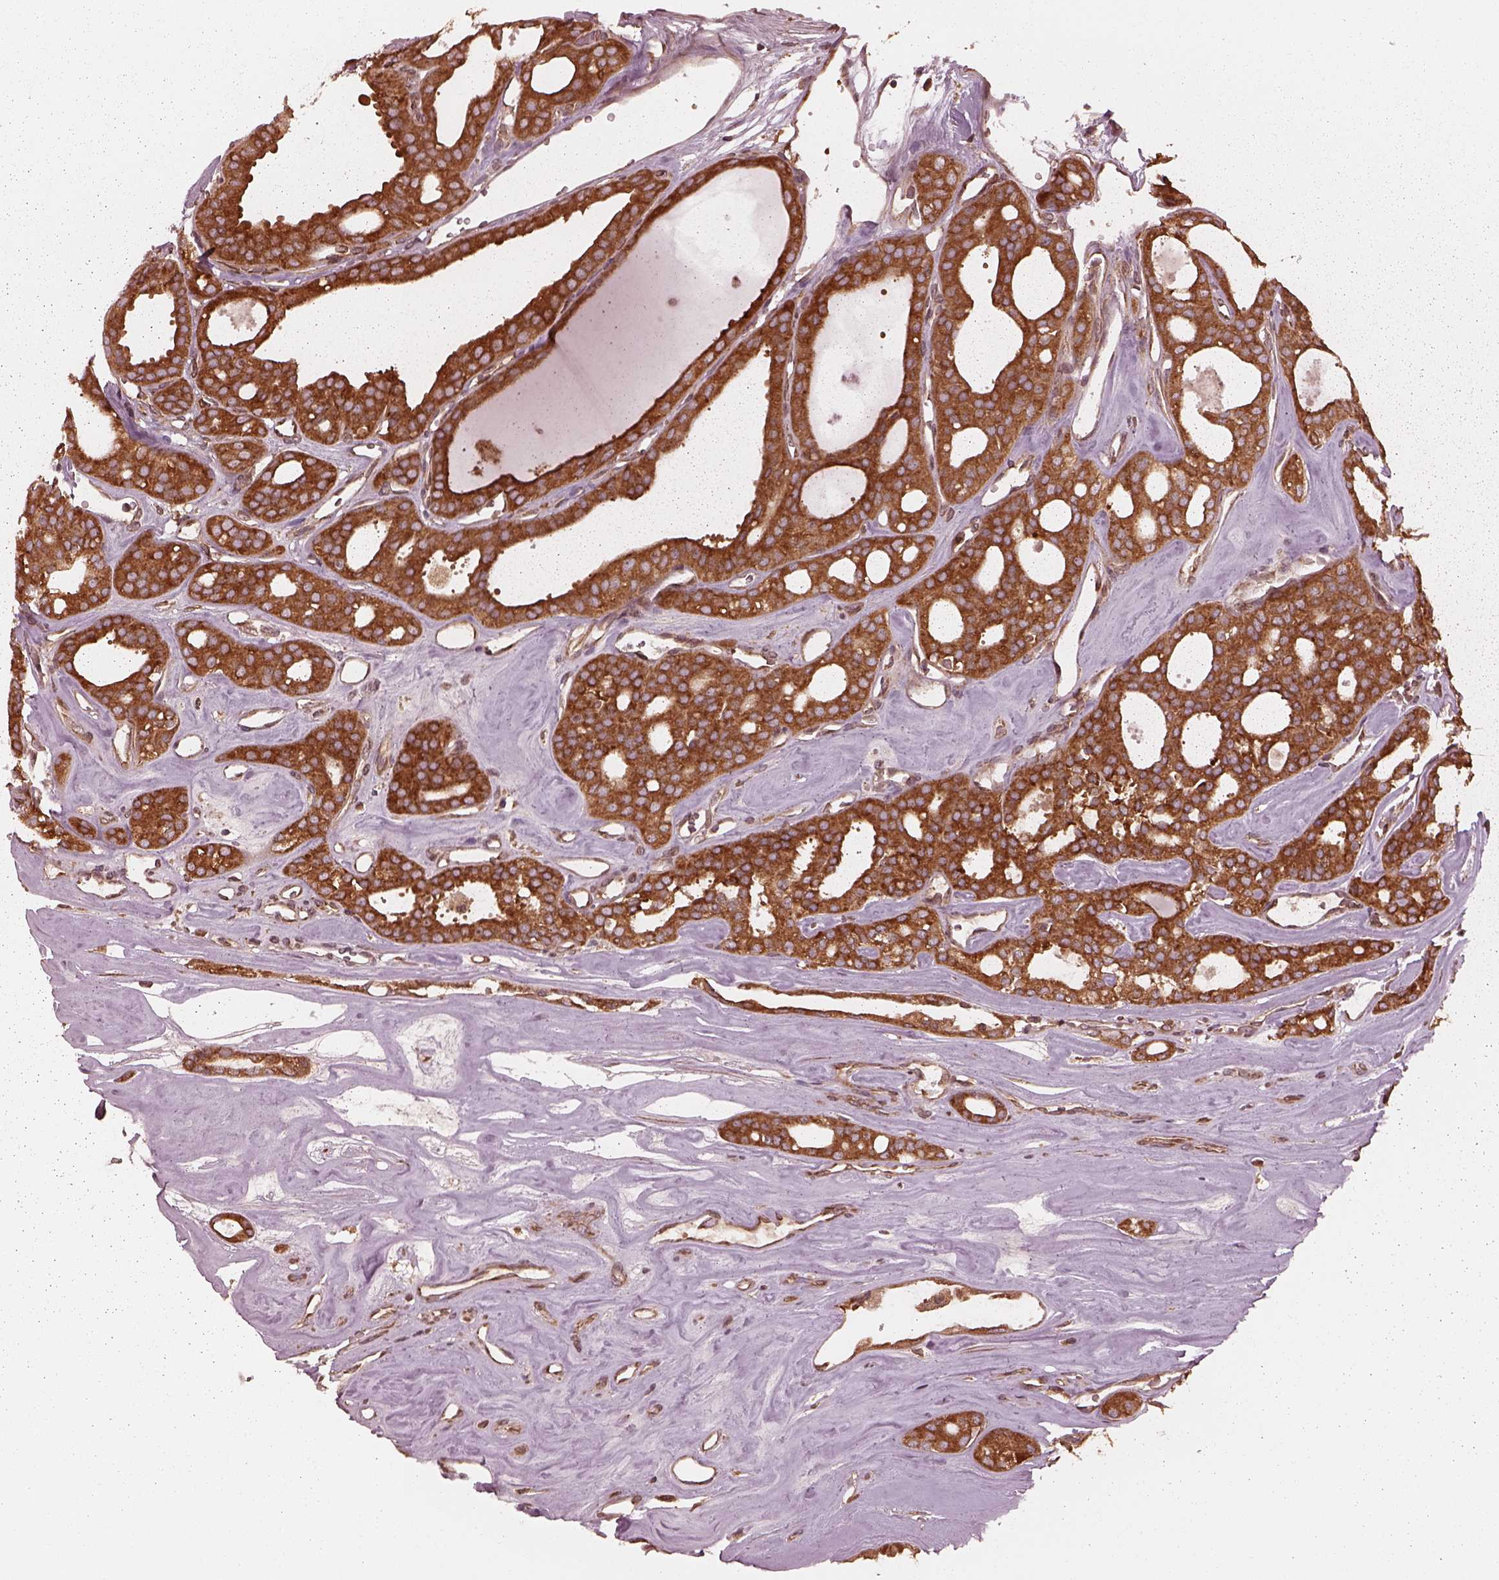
{"staining": {"intensity": "strong", "quantity": ">75%", "location": "cytoplasmic/membranous"}, "tissue": "thyroid cancer", "cell_type": "Tumor cells", "image_type": "cancer", "snomed": [{"axis": "morphology", "description": "Follicular adenoma carcinoma, NOS"}, {"axis": "topography", "description": "Thyroid gland"}], "caption": "Brown immunohistochemical staining in human follicular adenoma carcinoma (thyroid) displays strong cytoplasmic/membranous positivity in about >75% of tumor cells. (Brightfield microscopy of DAB IHC at high magnification).", "gene": "AGPAT1", "patient": {"sex": "male", "age": 75}}